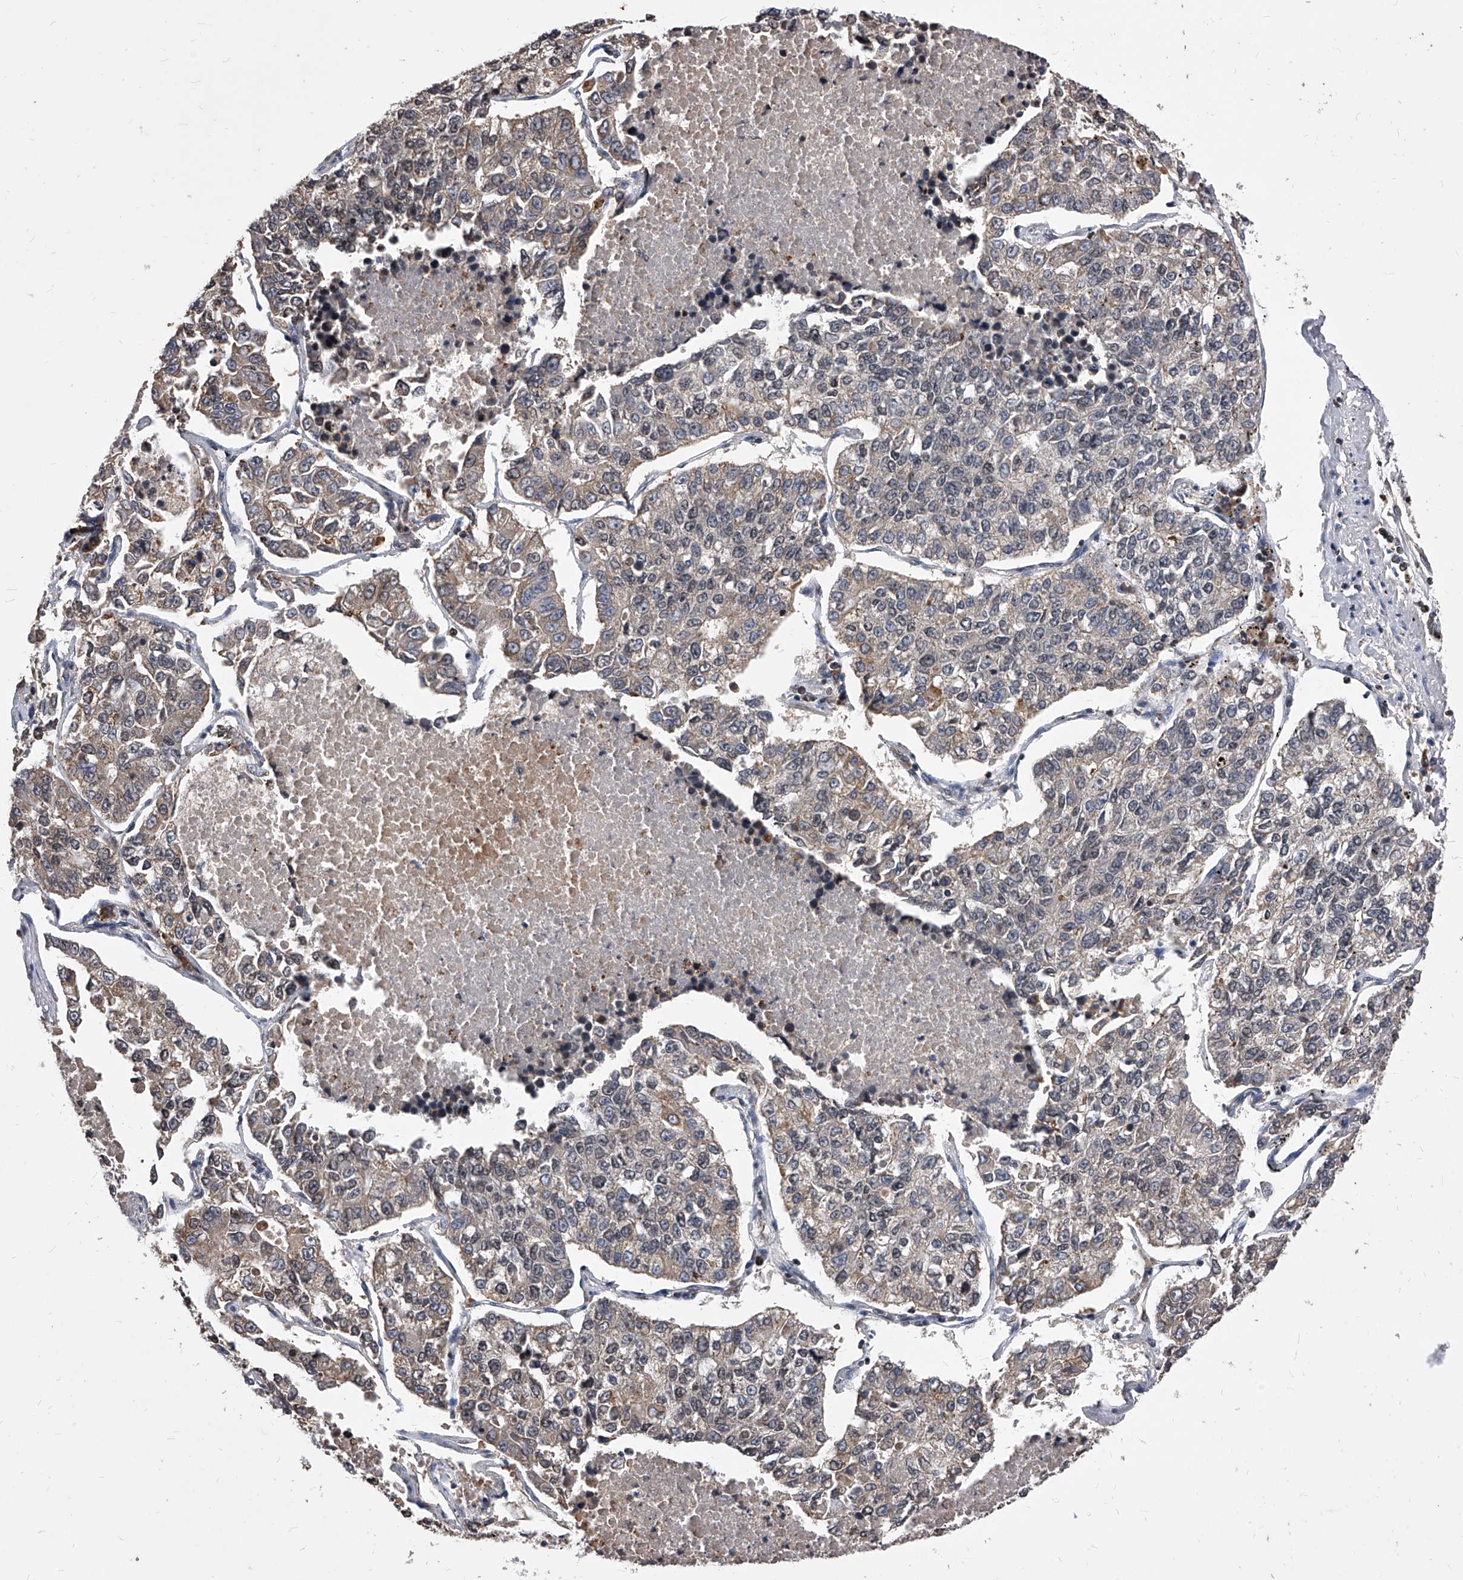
{"staining": {"intensity": "weak", "quantity": "<25%", "location": "cytoplasmic/membranous"}, "tissue": "lung cancer", "cell_type": "Tumor cells", "image_type": "cancer", "snomed": [{"axis": "morphology", "description": "Adenocarcinoma, NOS"}, {"axis": "topography", "description": "Lung"}], "caption": "The micrograph exhibits no staining of tumor cells in adenocarcinoma (lung).", "gene": "ID1", "patient": {"sex": "male", "age": 49}}